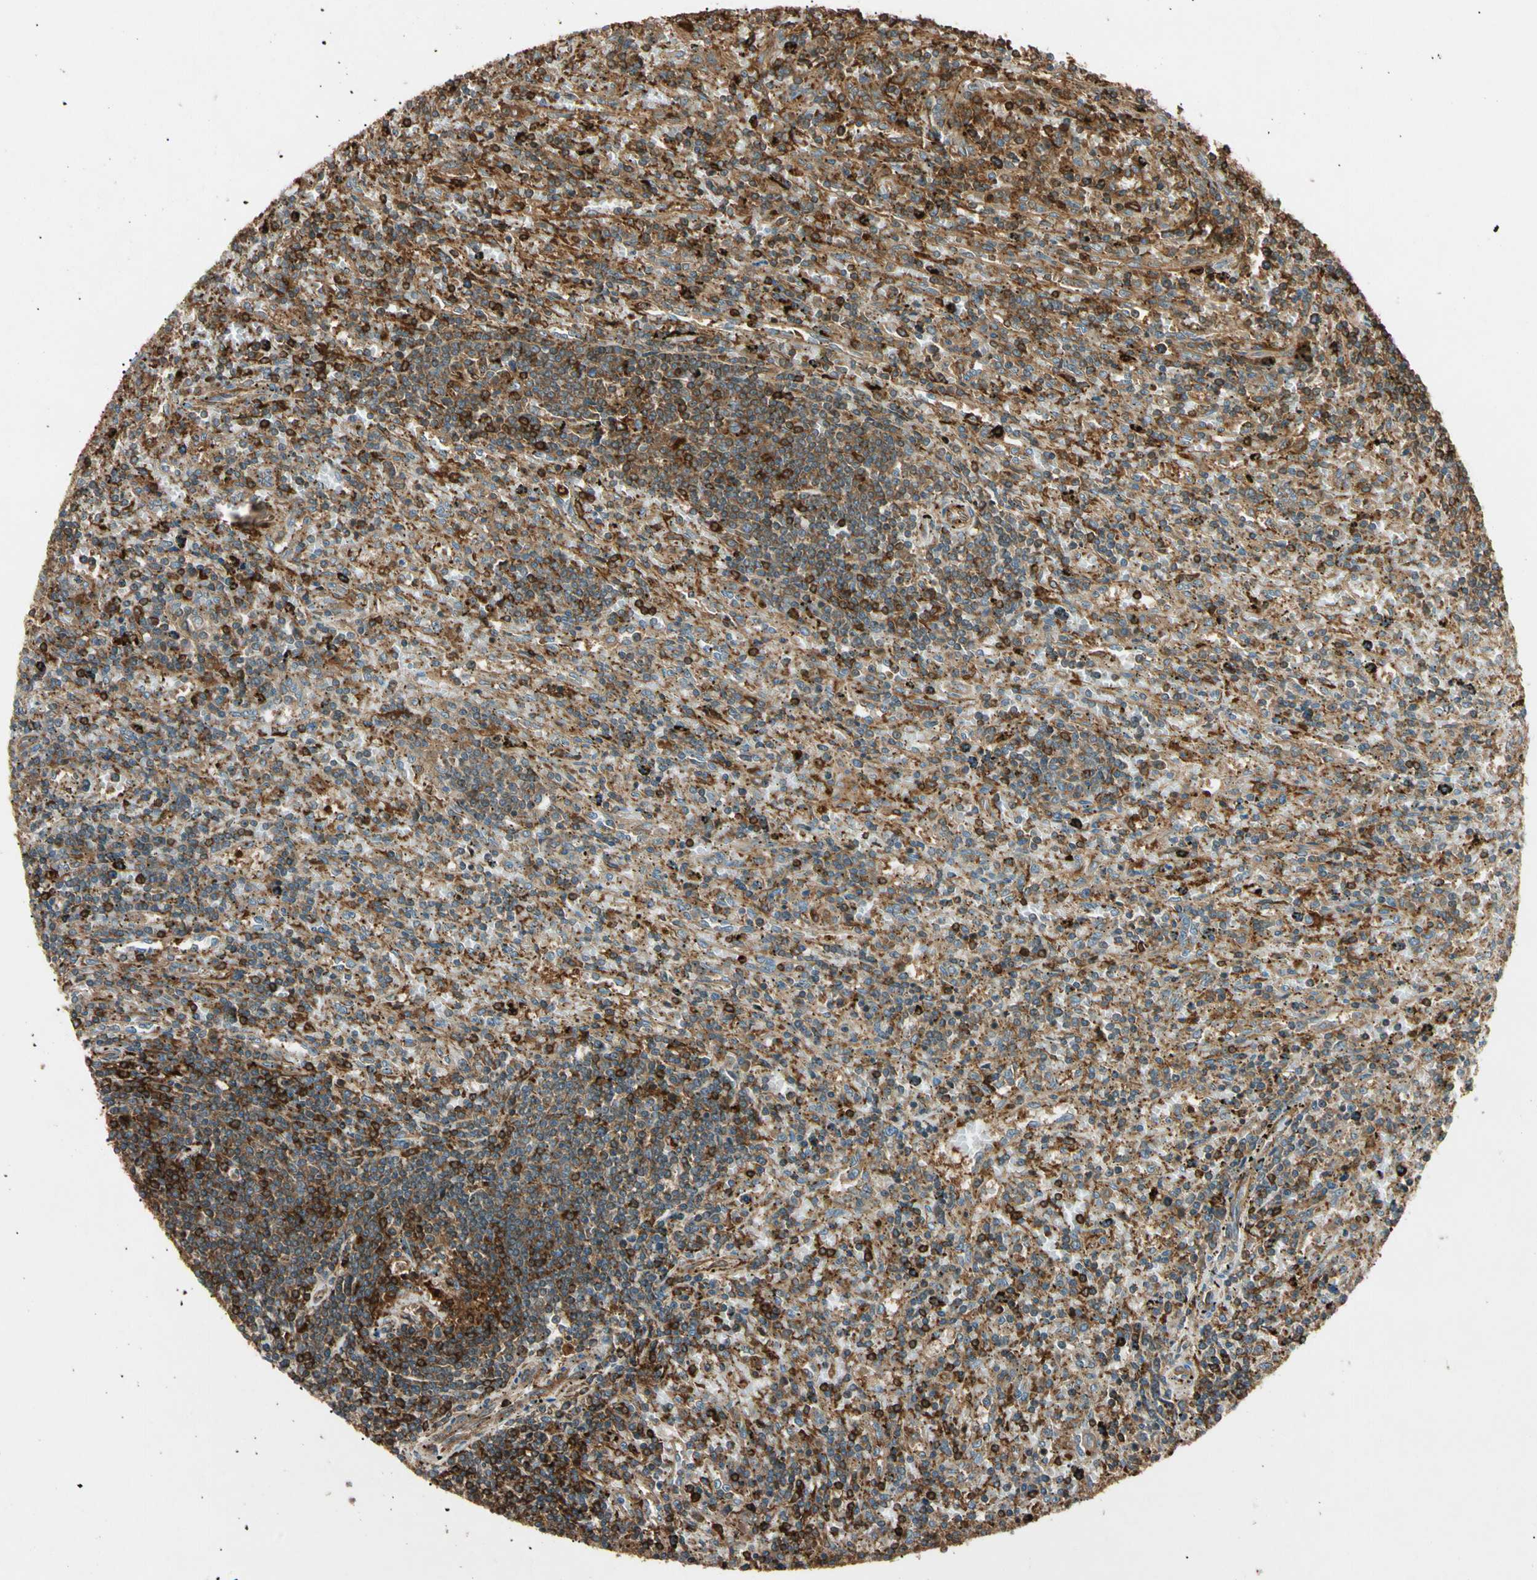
{"staining": {"intensity": "strong", "quantity": ">75%", "location": "cytoplasmic/membranous"}, "tissue": "lymphoma", "cell_type": "Tumor cells", "image_type": "cancer", "snomed": [{"axis": "morphology", "description": "Malignant lymphoma, non-Hodgkin's type, Low grade"}, {"axis": "topography", "description": "Spleen"}], "caption": "DAB (3,3'-diaminobenzidine) immunohistochemical staining of malignant lymphoma, non-Hodgkin's type (low-grade) shows strong cytoplasmic/membranous protein positivity in approximately >75% of tumor cells. The protein is shown in brown color, while the nuclei are stained blue.", "gene": "ARPC2", "patient": {"sex": "male", "age": 76}}